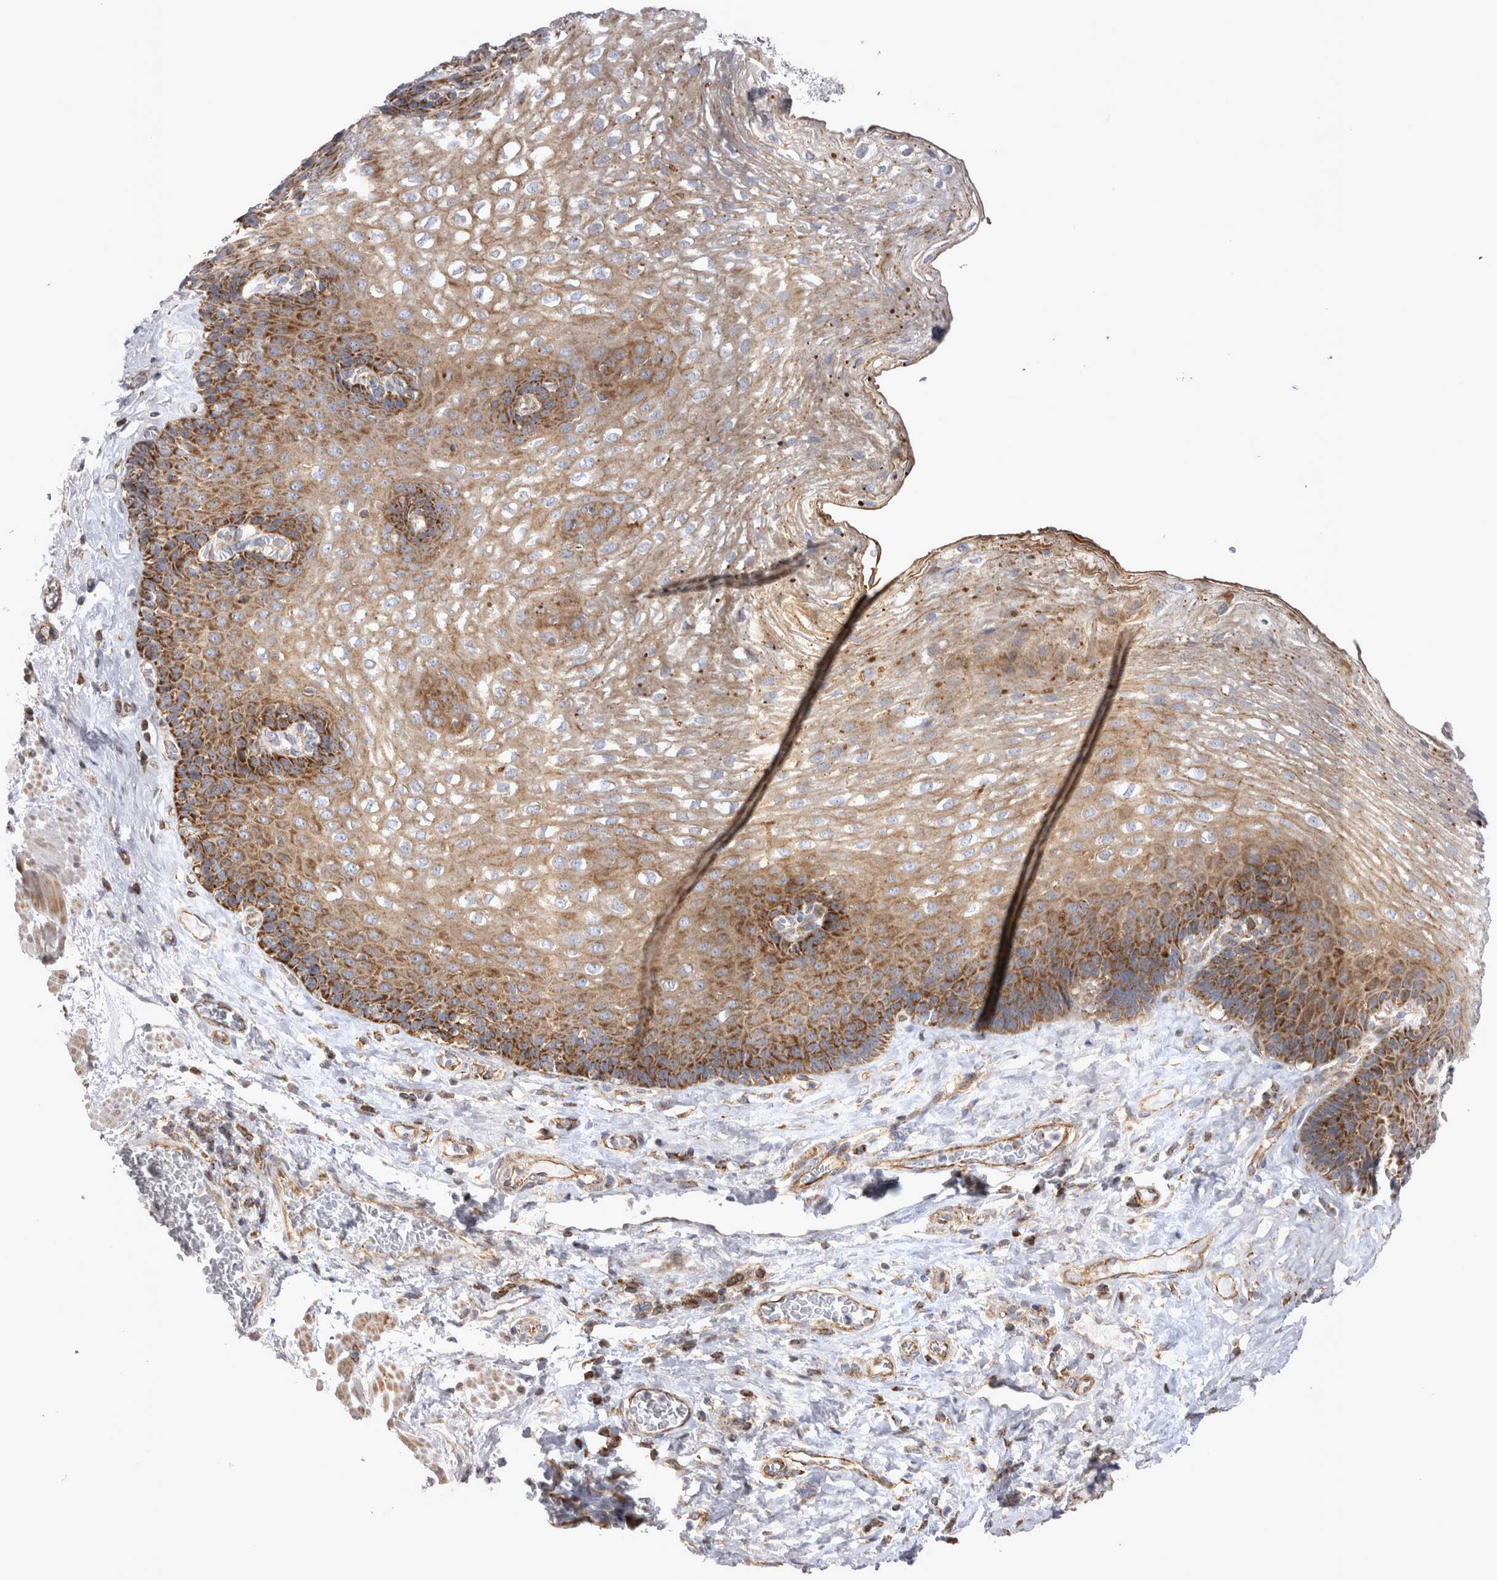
{"staining": {"intensity": "strong", "quantity": ">75%", "location": "cytoplasmic/membranous"}, "tissue": "esophagus", "cell_type": "Squamous epithelial cells", "image_type": "normal", "snomed": [{"axis": "morphology", "description": "Normal tissue, NOS"}, {"axis": "topography", "description": "Esophagus"}], "caption": "A brown stain highlights strong cytoplasmic/membranous staining of a protein in squamous epithelial cells of benign esophagus. (Brightfield microscopy of DAB IHC at high magnification).", "gene": "TSPOAP1", "patient": {"sex": "female", "age": 66}}